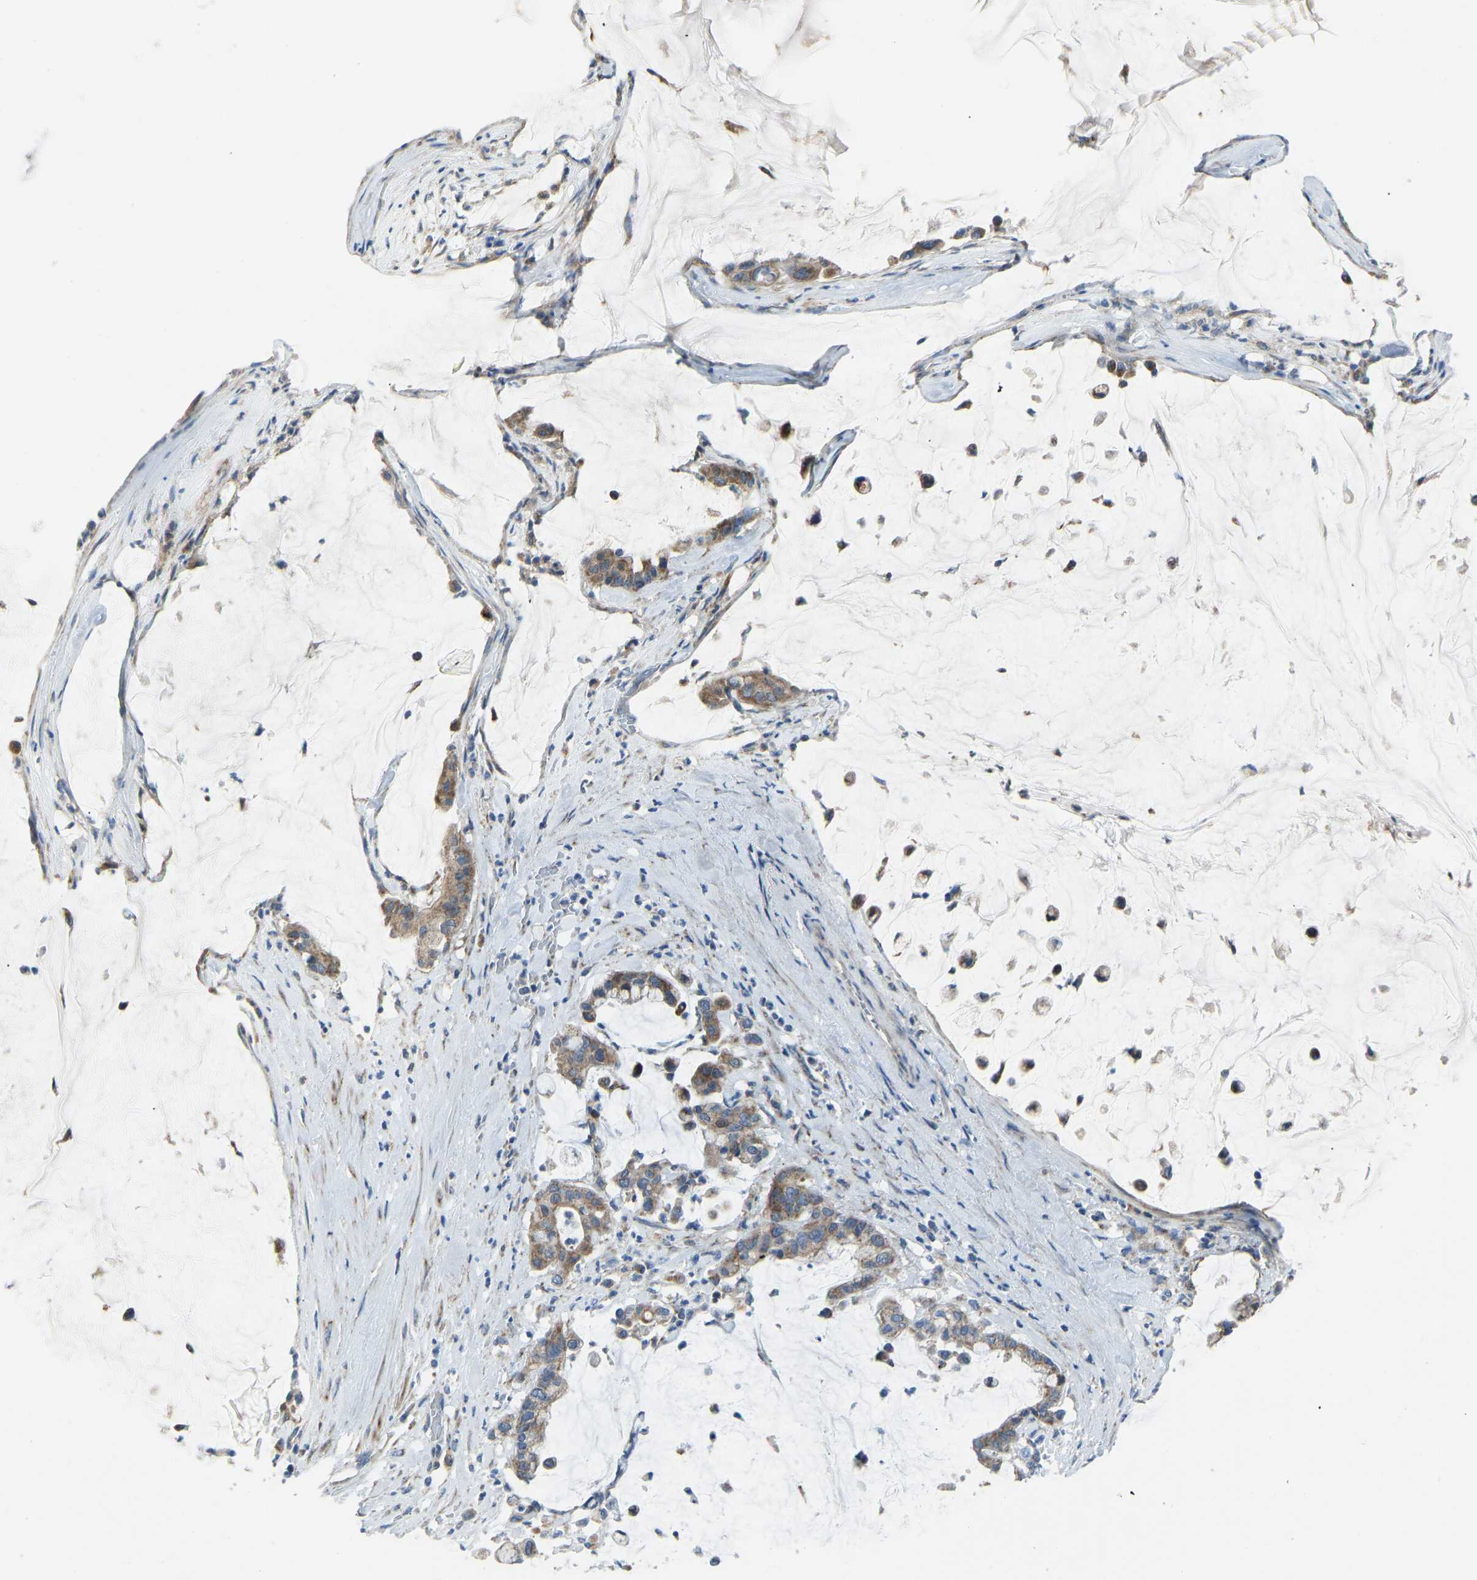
{"staining": {"intensity": "moderate", "quantity": ">75%", "location": "cytoplasmic/membranous"}, "tissue": "pancreatic cancer", "cell_type": "Tumor cells", "image_type": "cancer", "snomed": [{"axis": "morphology", "description": "Adenocarcinoma, NOS"}, {"axis": "topography", "description": "Pancreas"}], "caption": "DAB immunohistochemical staining of human pancreatic cancer demonstrates moderate cytoplasmic/membranous protein positivity in approximately >75% of tumor cells.", "gene": "SMIM20", "patient": {"sex": "male", "age": 41}}